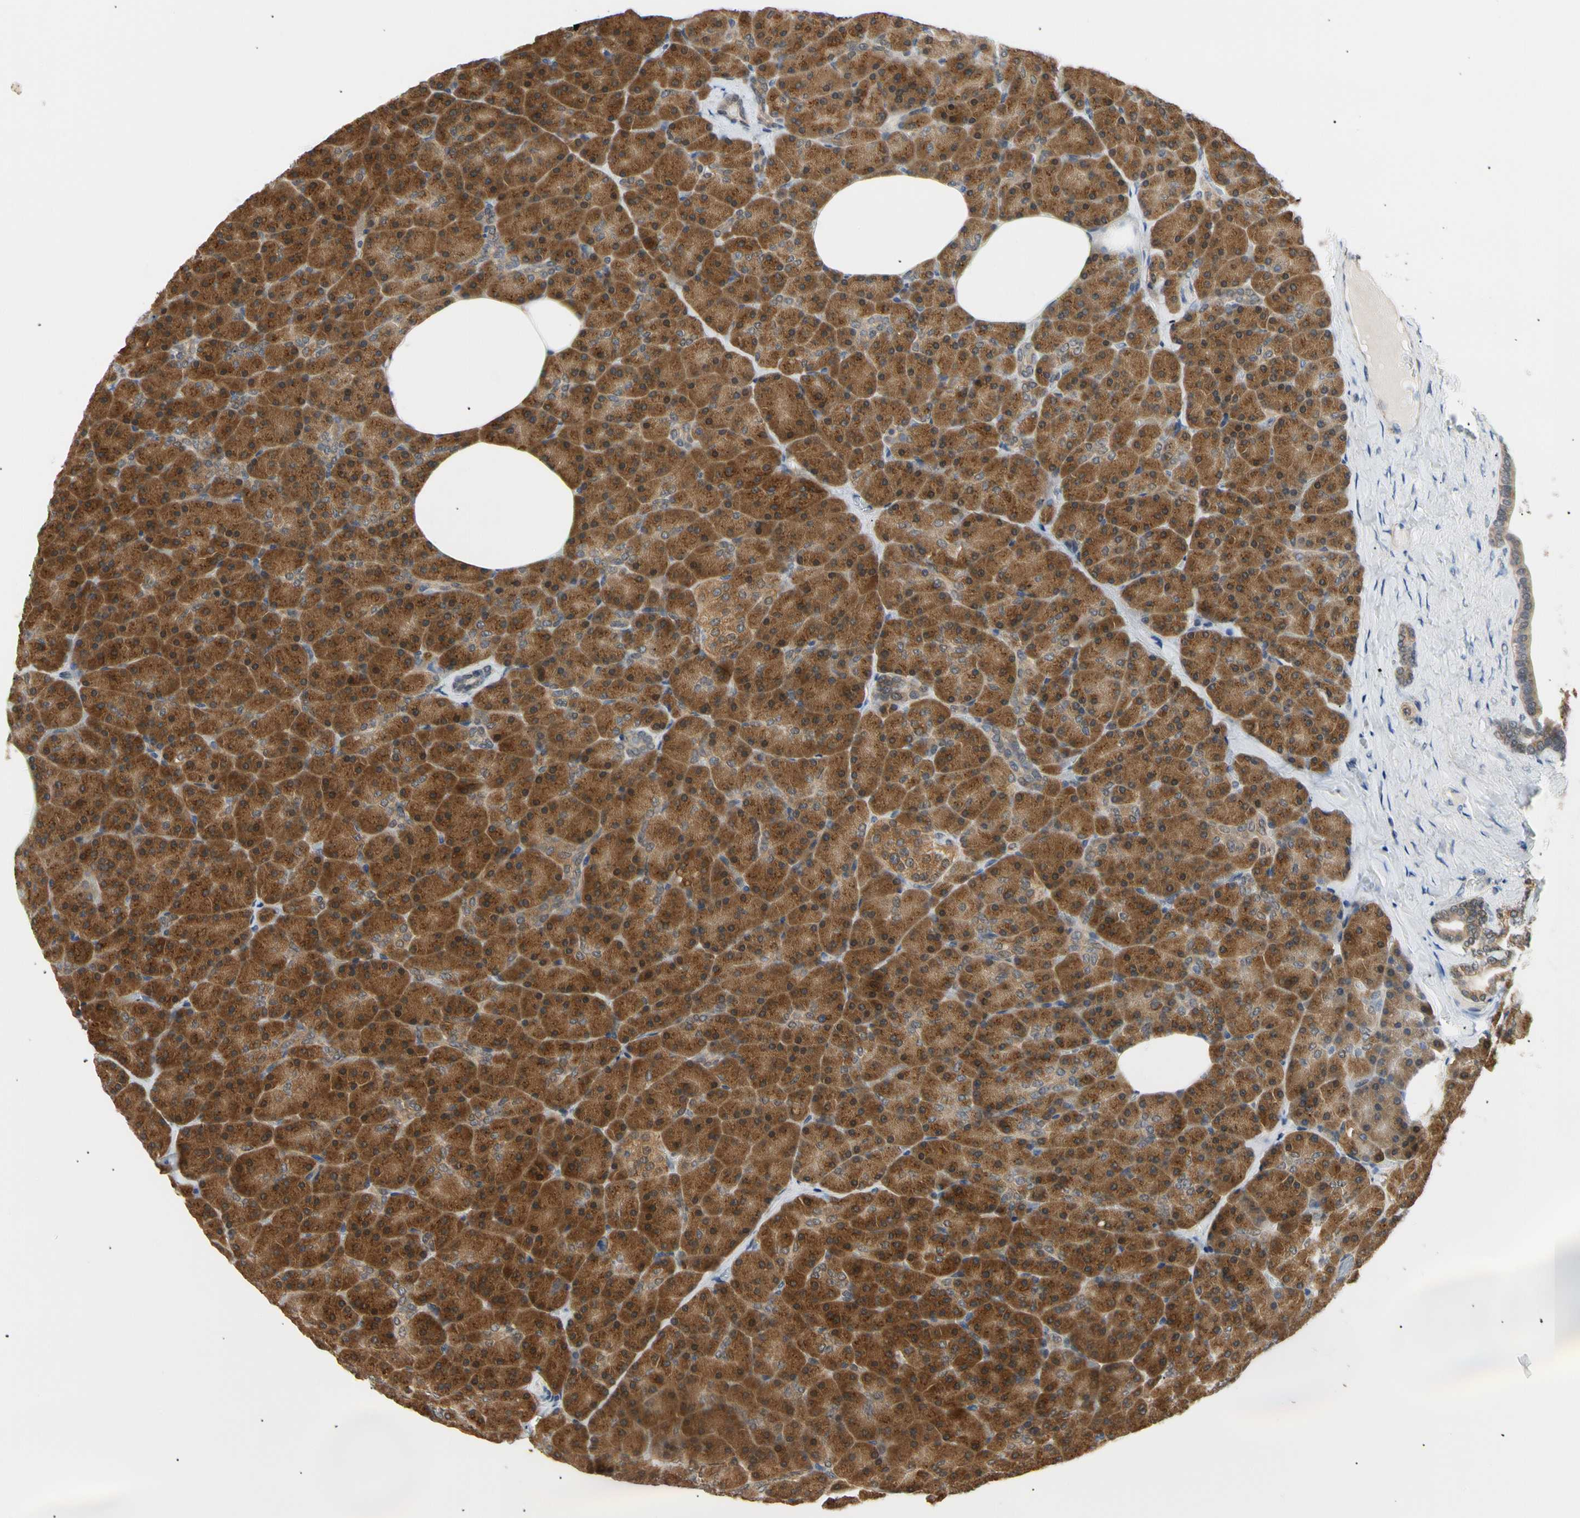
{"staining": {"intensity": "strong", "quantity": ">75%", "location": "cytoplasmic/membranous,nuclear"}, "tissue": "pancreas", "cell_type": "Exocrine glandular cells", "image_type": "normal", "snomed": [{"axis": "morphology", "description": "Normal tissue, NOS"}, {"axis": "topography", "description": "Pancreas"}], "caption": "Human pancreas stained for a protein (brown) reveals strong cytoplasmic/membranous,nuclear positive positivity in approximately >75% of exocrine glandular cells.", "gene": "SEC23B", "patient": {"sex": "female", "age": 35}}